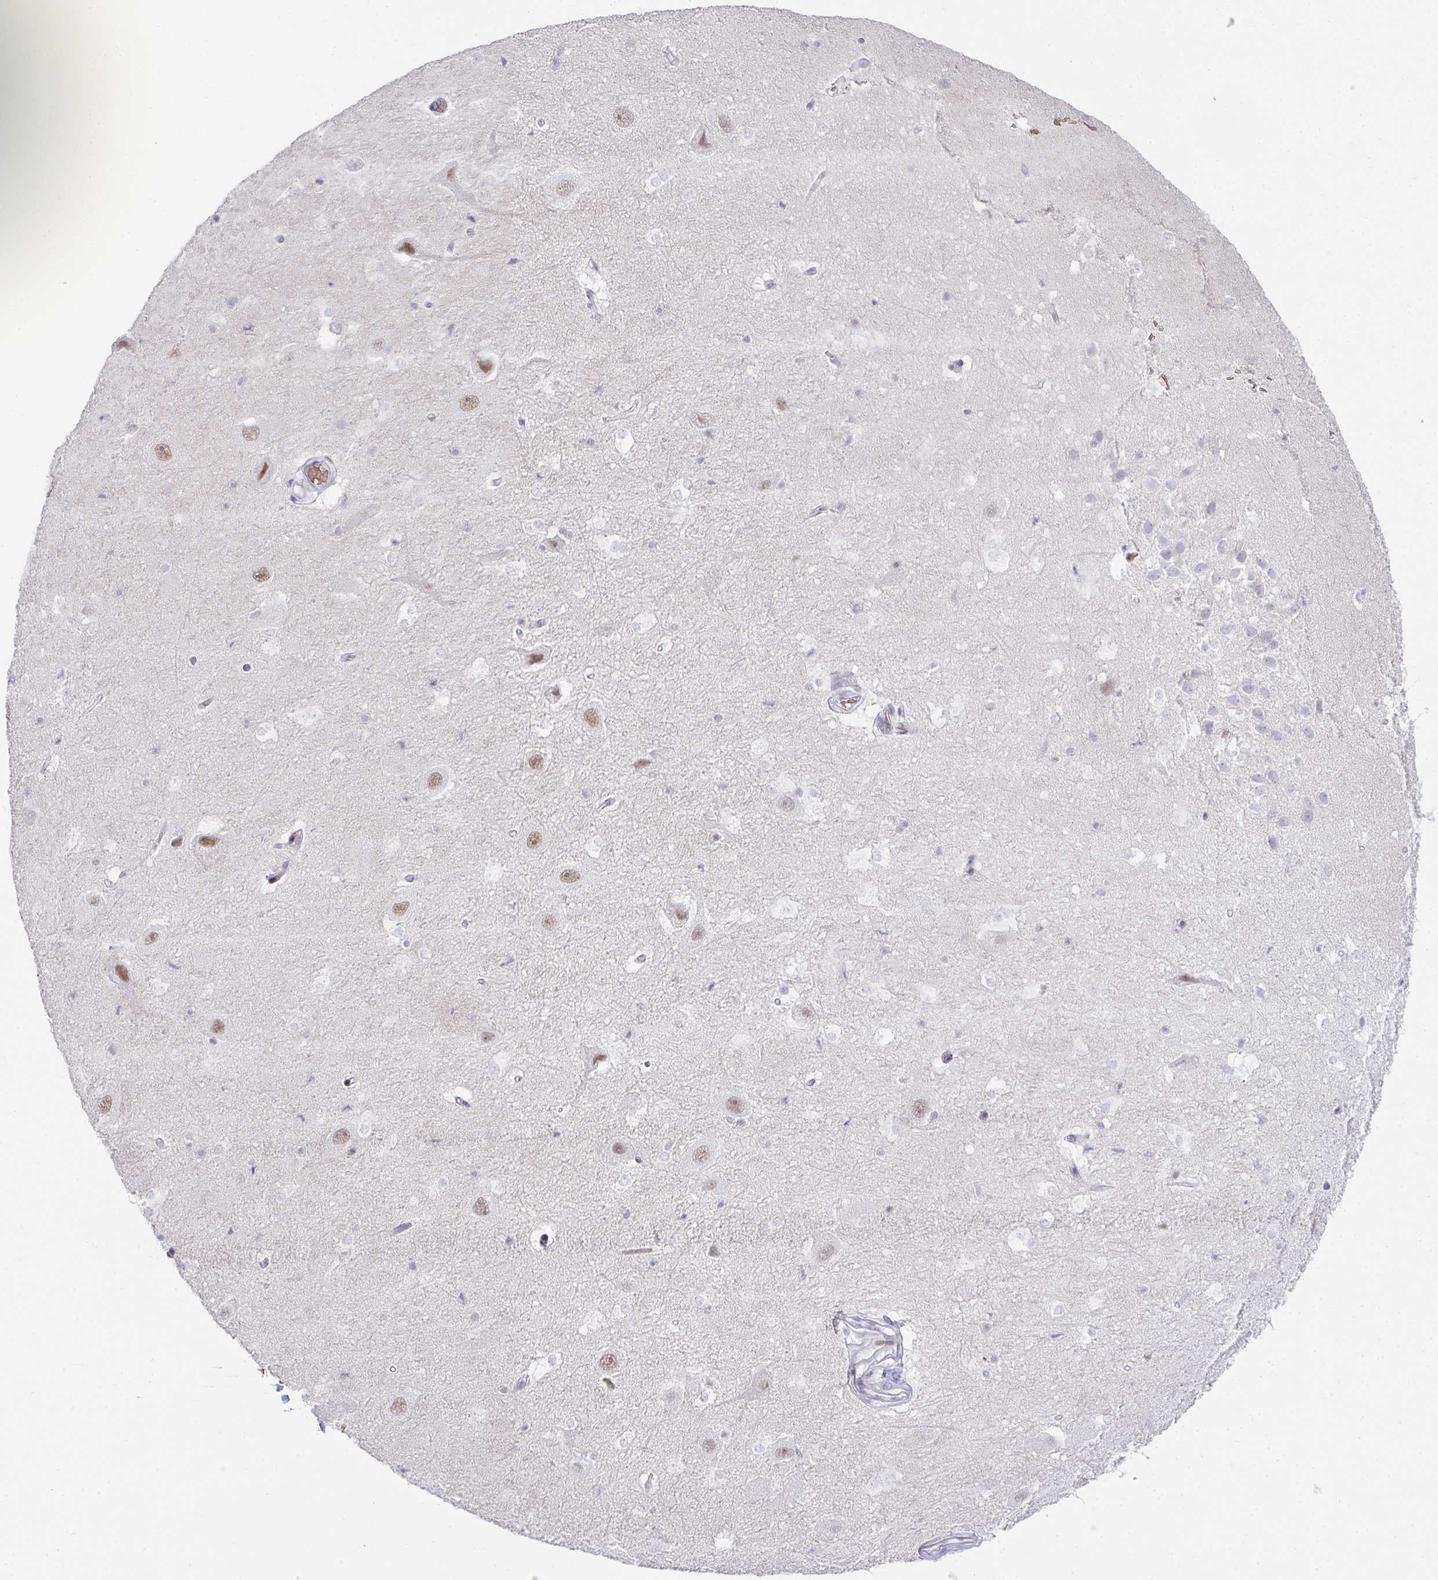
{"staining": {"intensity": "moderate", "quantity": "<25%", "location": "nuclear"}, "tissue": "hippocampus", "cell_type": "Glial cells", "image_type": "normal", "snomed": [{"axis": "morphology", "description": "Normal tissue, NOS"}, {"axis": "topography", "description": "Hippocampus"}], "caption": "The histopathology image exhibits a brown stain indicating the presence of a protein in the nuclear of glial cells in hippocampus. (DAB (3,3'-diaminobenzidine) IHC with brightfield microscopy, high magnification).", "gene": "TNMD", "patient": {"sex": "male", "age": 26}}